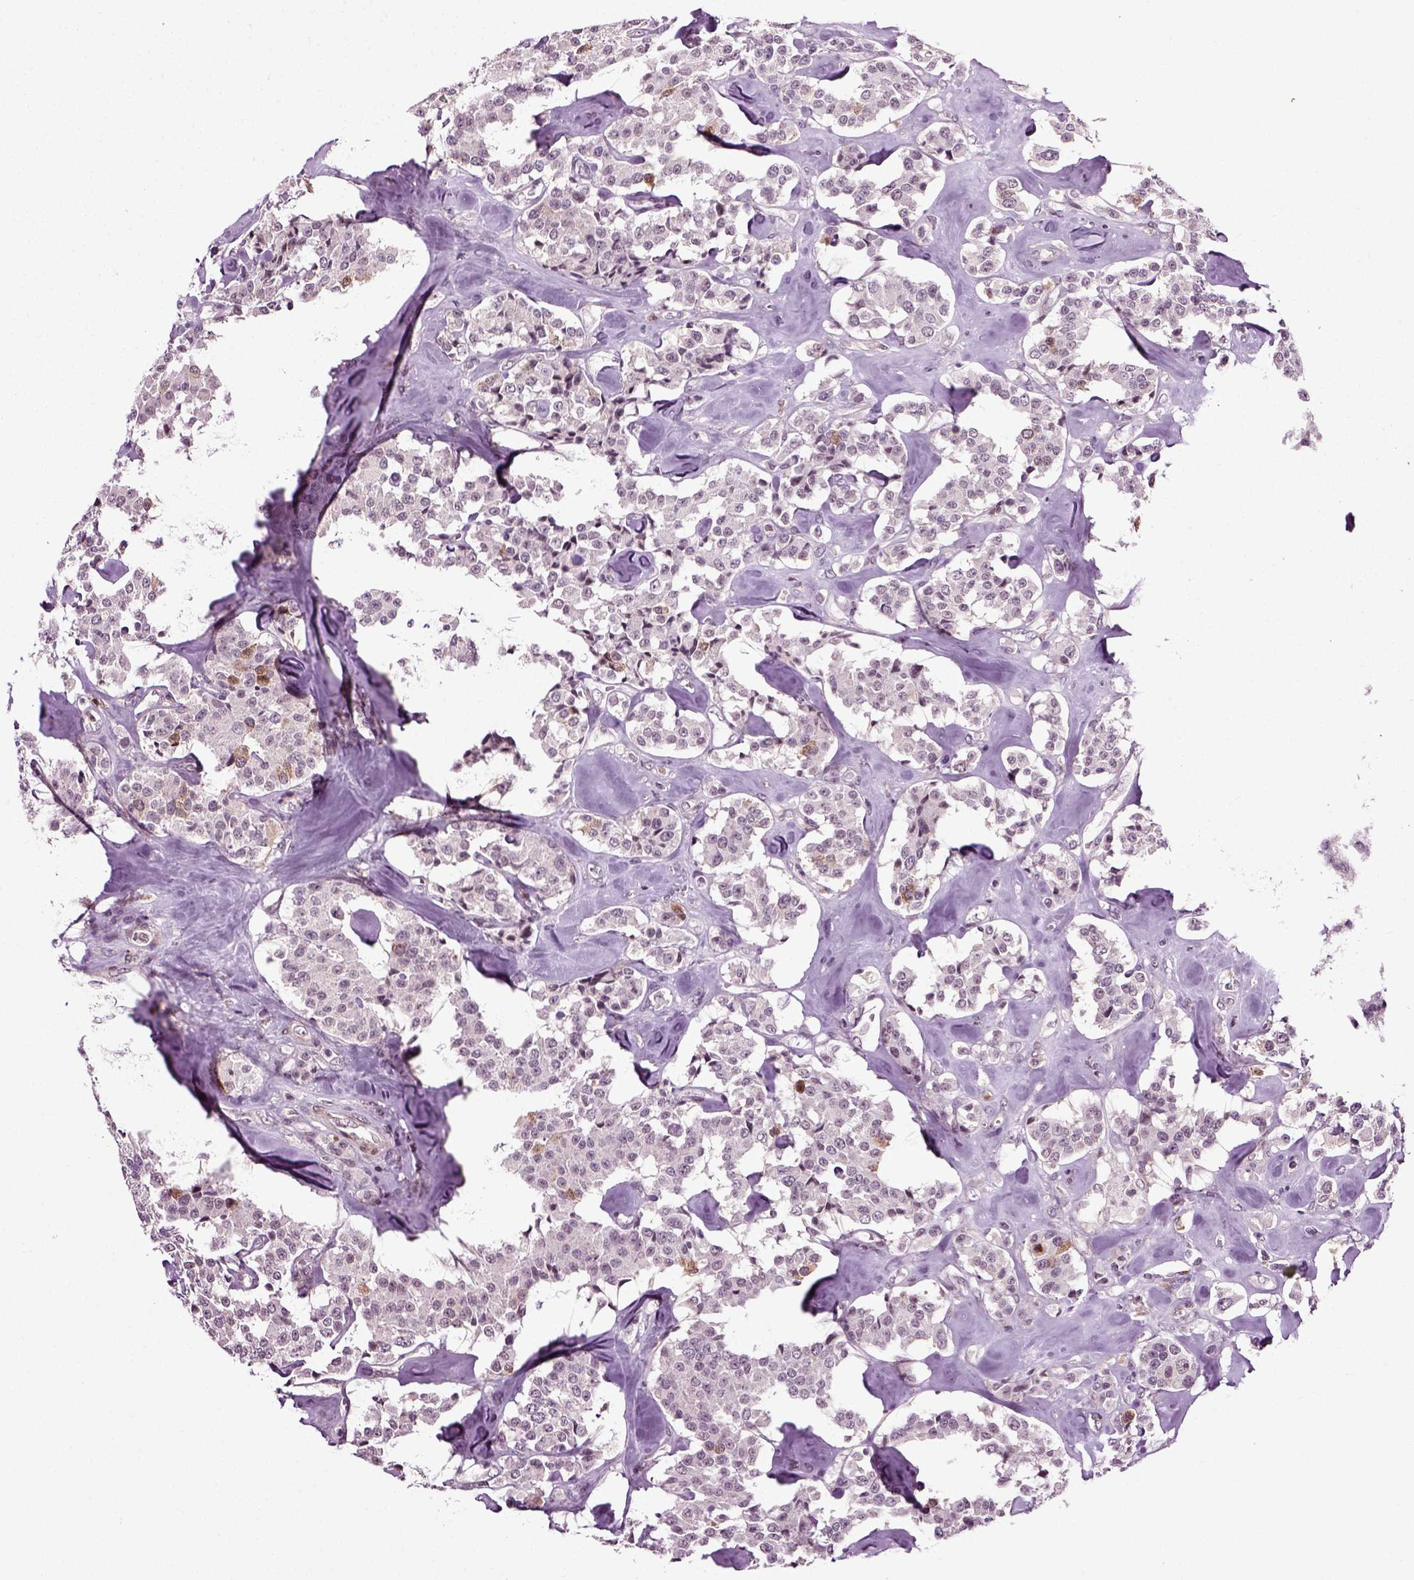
{"staining": {"intensity": "weak", "quantity": "<25%", "location": "cytoplasmic/membranous"}, "tissue": "carcinoid", "cell_type": "Tumor cells", "image_type": "cancer", "snomed": [{"axis": "morphology", "description": "Carcinoid, malignant, NOS"}, {"axis": "topography", "description": "Pancreas"}], "caption": "A micrograph of human carcinoid is negative for staining in tumor cells.", "gene": "KNSTRN", "patient": {"sex": "male", "age": 41}}